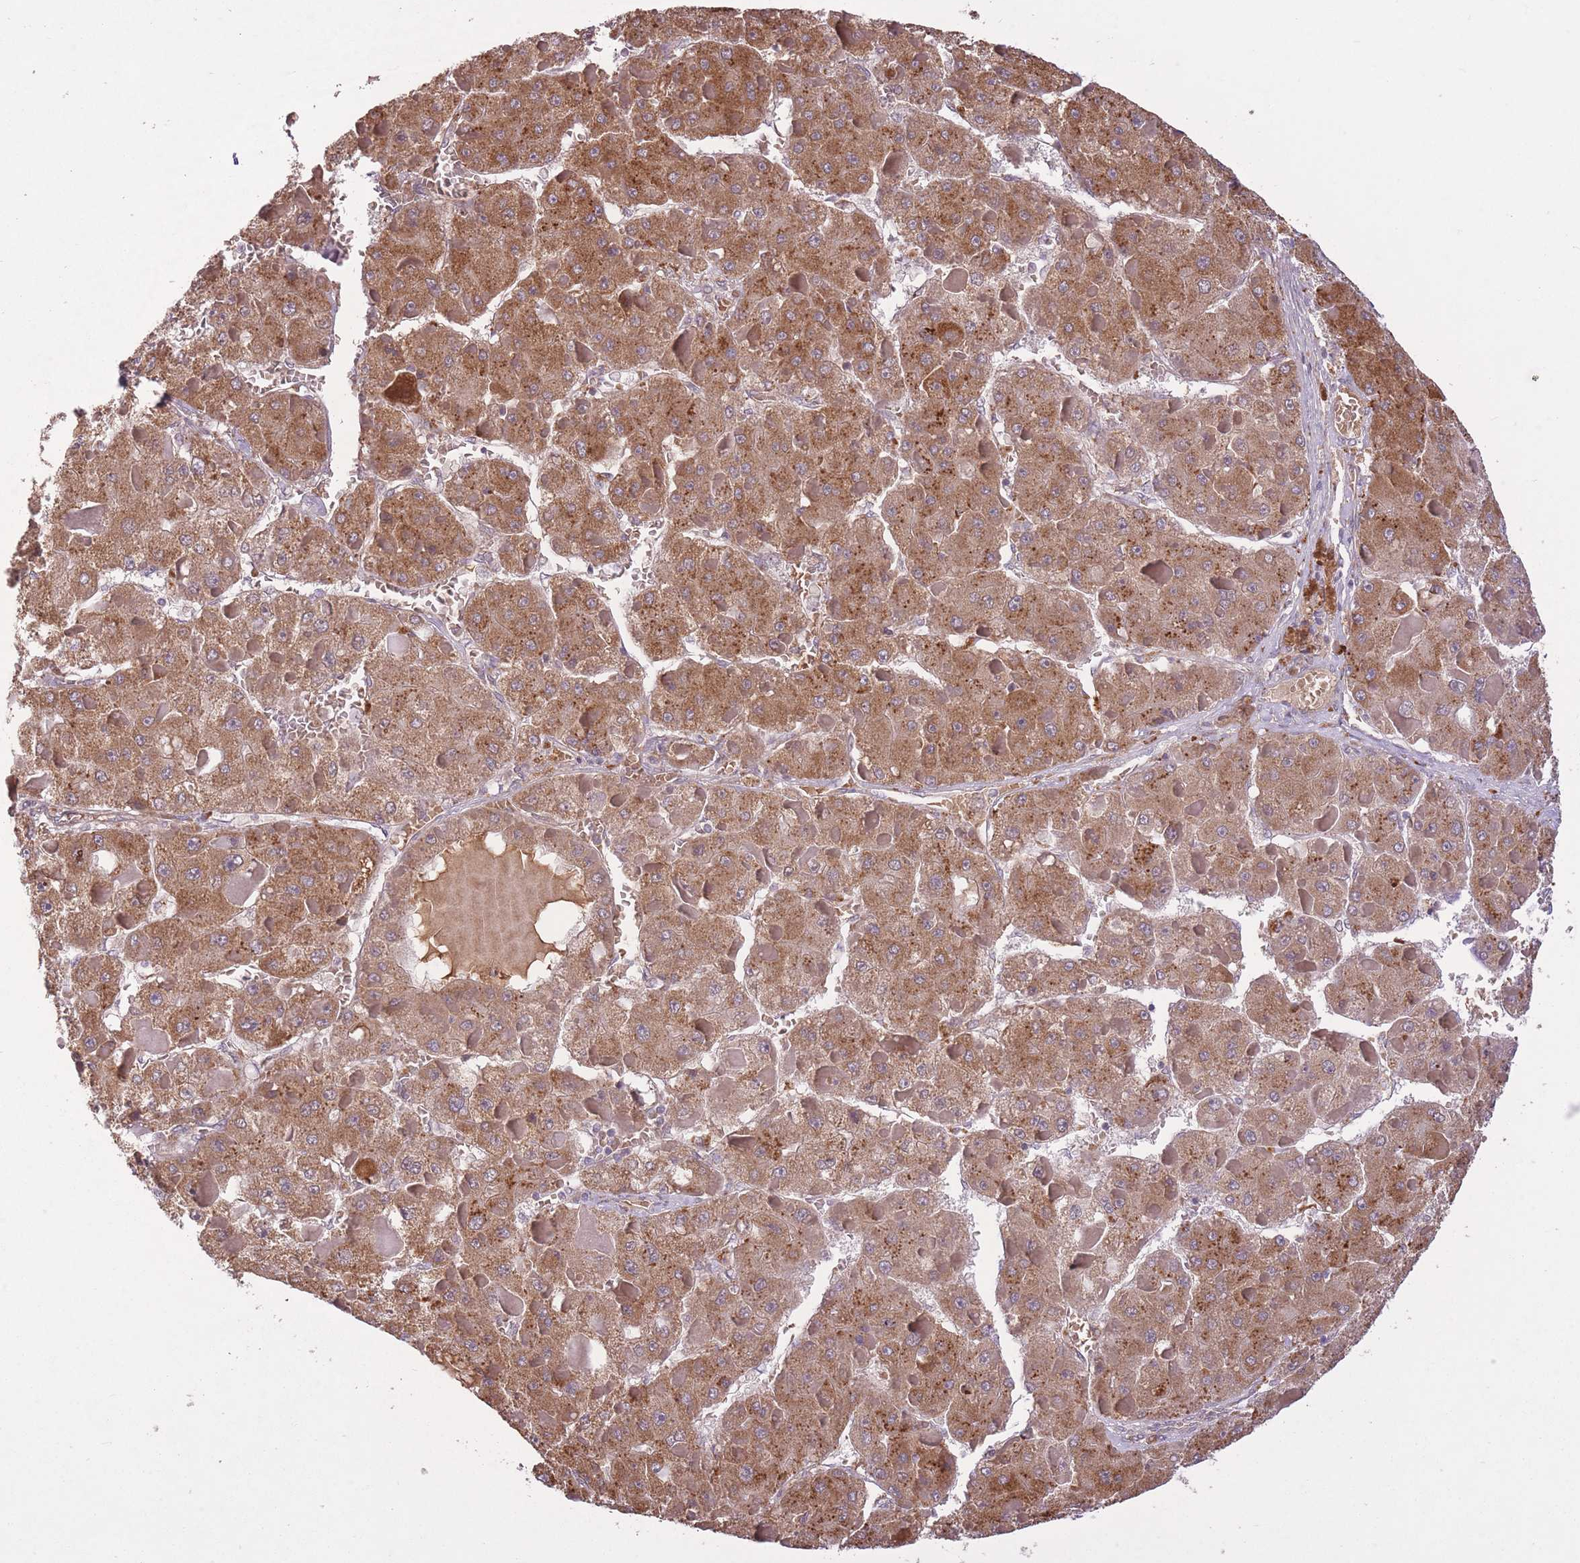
{"staining": {"intensity": "moderate", "quantity": ">75%", "location": "cytoplasmic/membranous"}, "tissue": "liver cancer", "cell_type": "Tumor cells", "image_type": "cancer", "snomed": [{"axis": "morphology", "description": "Carcinoma, Hepatocellular, NOS"}, {"axis": "topography", "description": "Liver"}], "caption": "DAB immunohistochemical staining of liver hepatocellular carcinoma demonstrates moderate cytoplasmic/membranous protein staining in approximately >75% of tumor cells.", "gene": "POLR3F", "patient": {"sex": "female", "age": 73}}